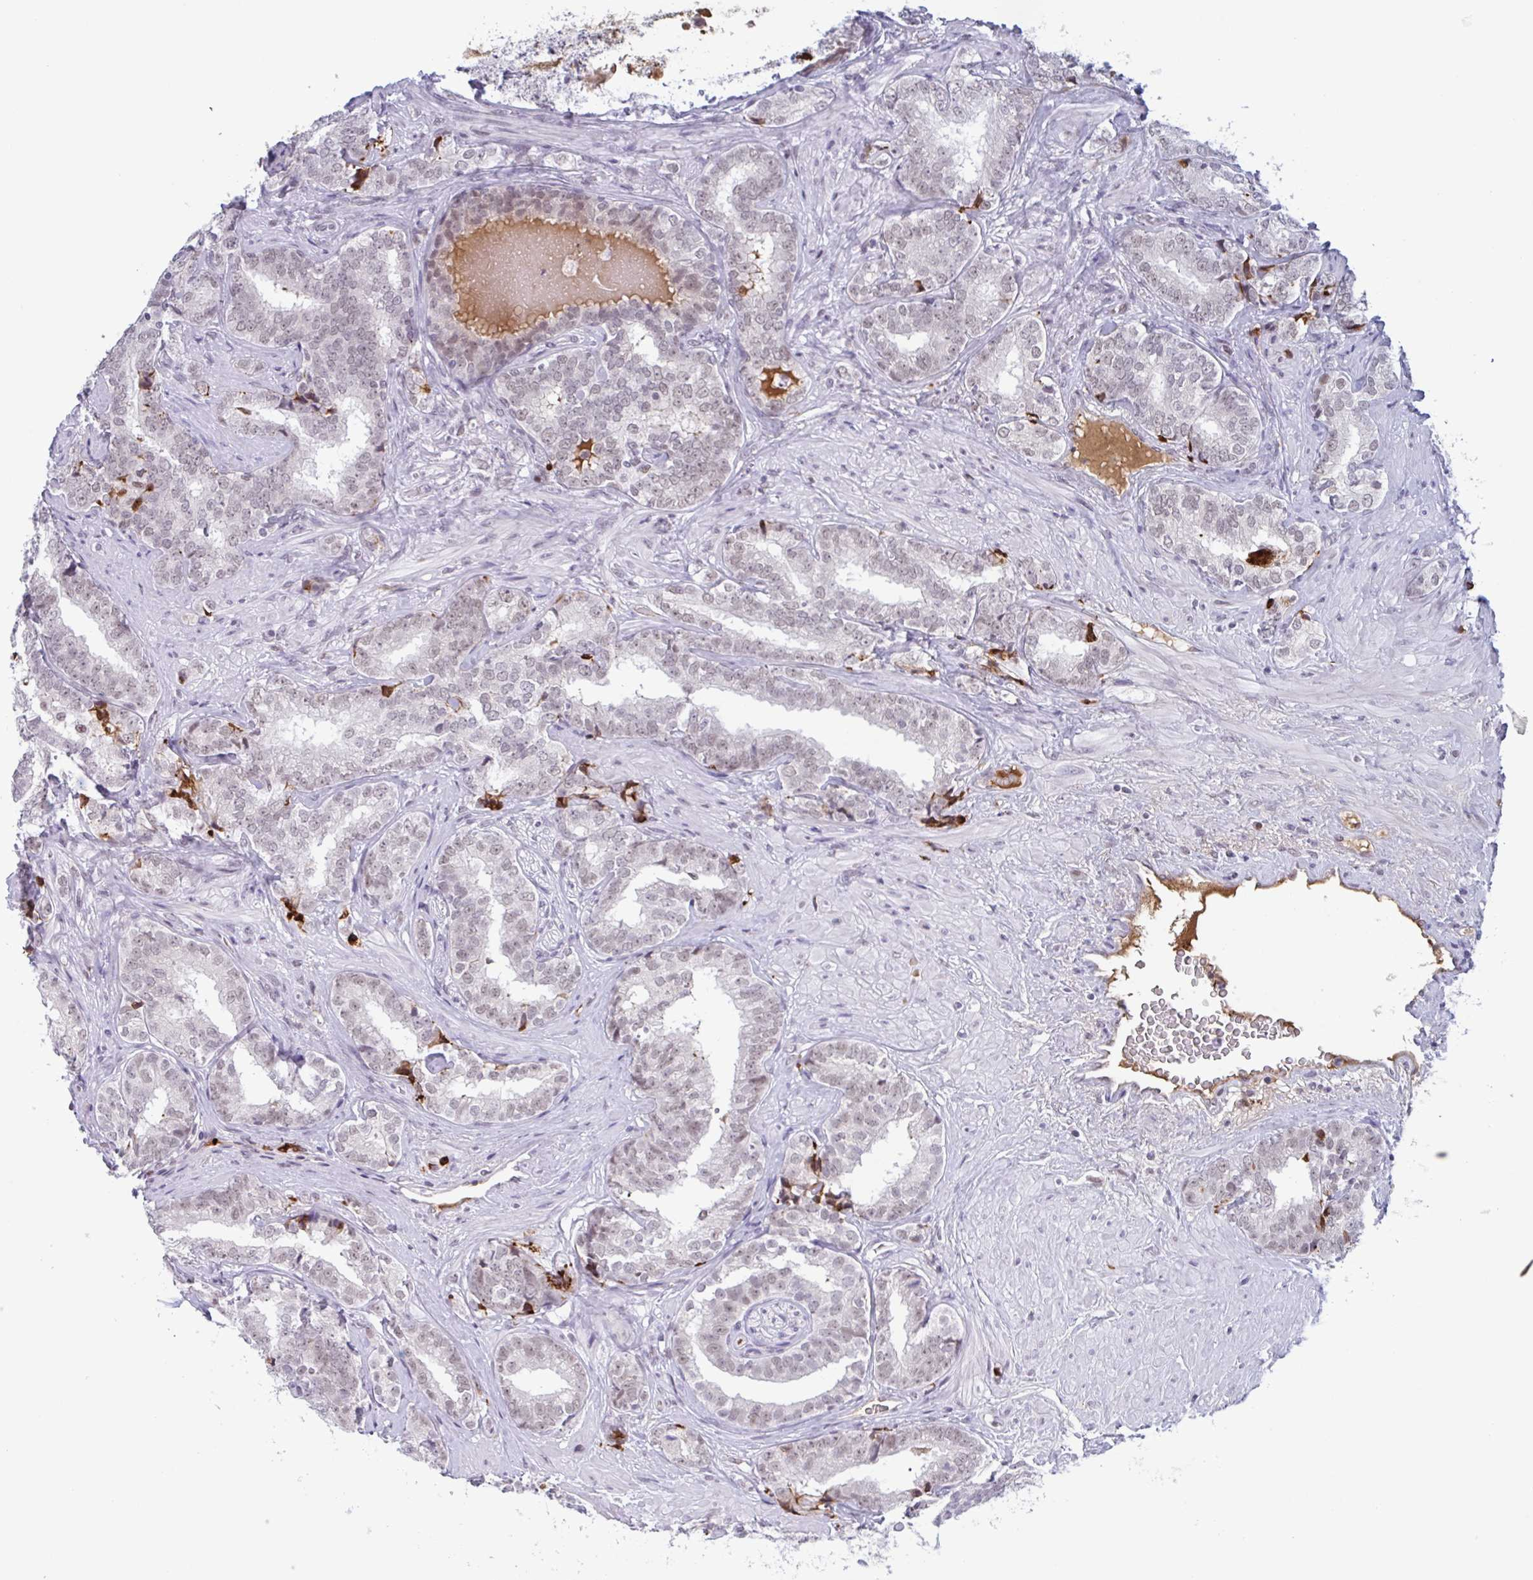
{"staining": {"intensity": "weak", "quantity": "25%-75%", "location": "nuclear"}, "tissue": "prostate cancer", "cell_type": "Tumor cells", "image_type": "cancer", "snomed": [{"axis": "morphology", "description": "Adenocarcinoma, High grade"}, {"axis": "topography", "description": "Prostate"}], "caption": "Brown immunohistochemical staining in prostate cancer (adenocarcinoma (high-grade)) reveals weak nuclear positivity in about 25%-75% of tumor cells.", "gene": "PLG", "patient": {"sex": "male", "age": 72}}